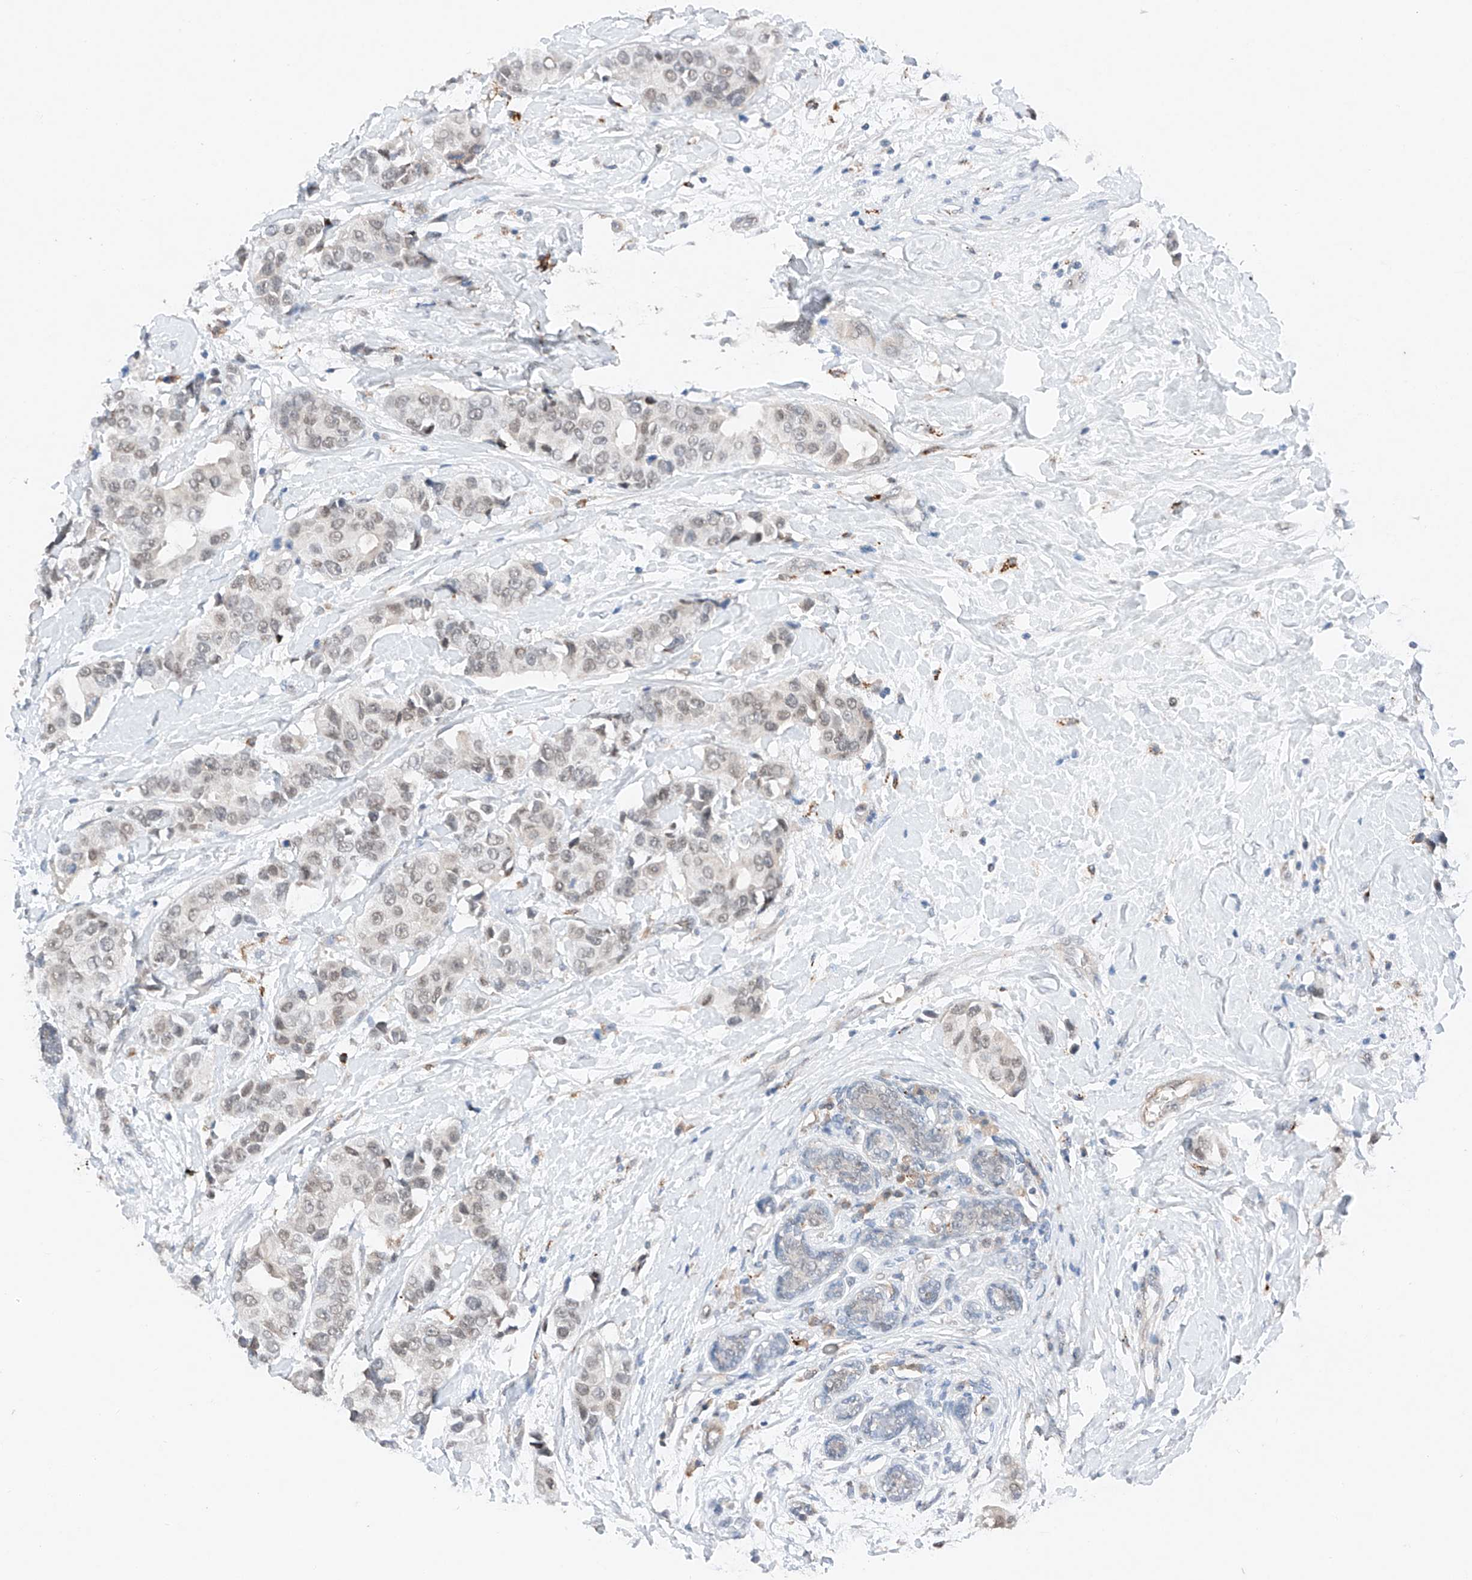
{"staining": {"intensity": "moderate", "quantity": "<25%", "location": "nuclear"}, "tissue": "breast cancer", "cell_type": "Tumor cells", "image_type": "cancer", "snomed": [{"axis": "morphology", "description": "Normal tissue, NOS"}, {"axis": "morphology", "description": "Duct carcinoma"}, {"axis": "topography", "description": "Breast"}], "caption": "Immunohistochemical staining of human breast cancer (infiltrating ductal carcinoma) displays low levels of moderate nuclear positivity in about <25% of tumor cells.", "gene": "TBX4", "patient": {"sex": "female", "age": 39}}